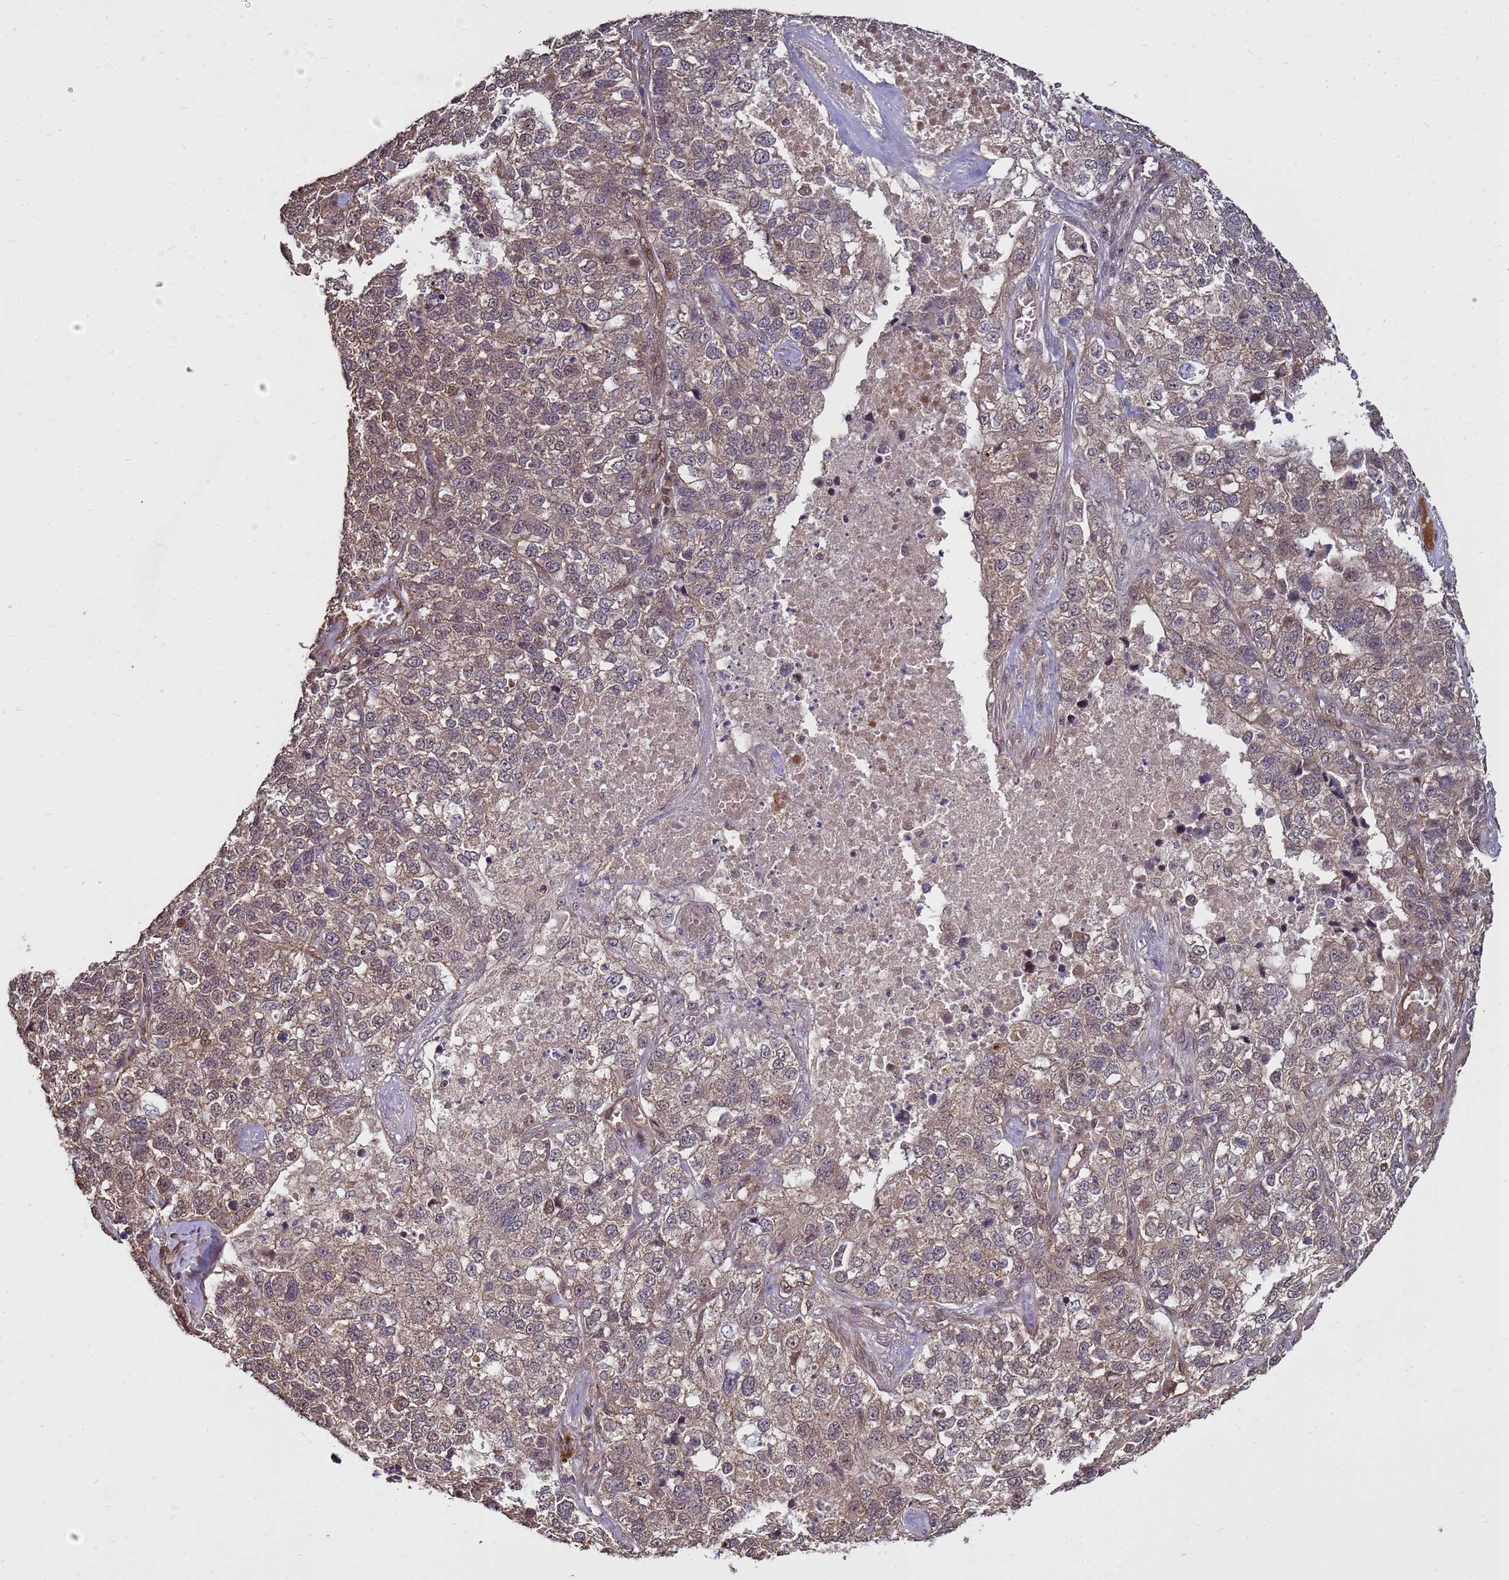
{"staining": {"intensity": "weak", "quantity": ">75%", "location": "cytoplasmic/membranous"}, "tissue": "lung cancer", "cell_type": "Tumor cells", "image_type": "cancer", "snomed": [{"axis": "morphology", "description": "Adenocarcinoma, NOS"}, {"axis": "topography", "description": "Lung"}], "caption": "Immunohistochemistry (IHC) (DAB (3,3'-diaminobenzidine)) staining of lung cancer (adenocarcinoma) exhibits weak cytoplasmic/membranous protein expression in approximately >75% of tumor cells.", "gene": "CRBN", "patient": {"sex": "male", "age": 49}}